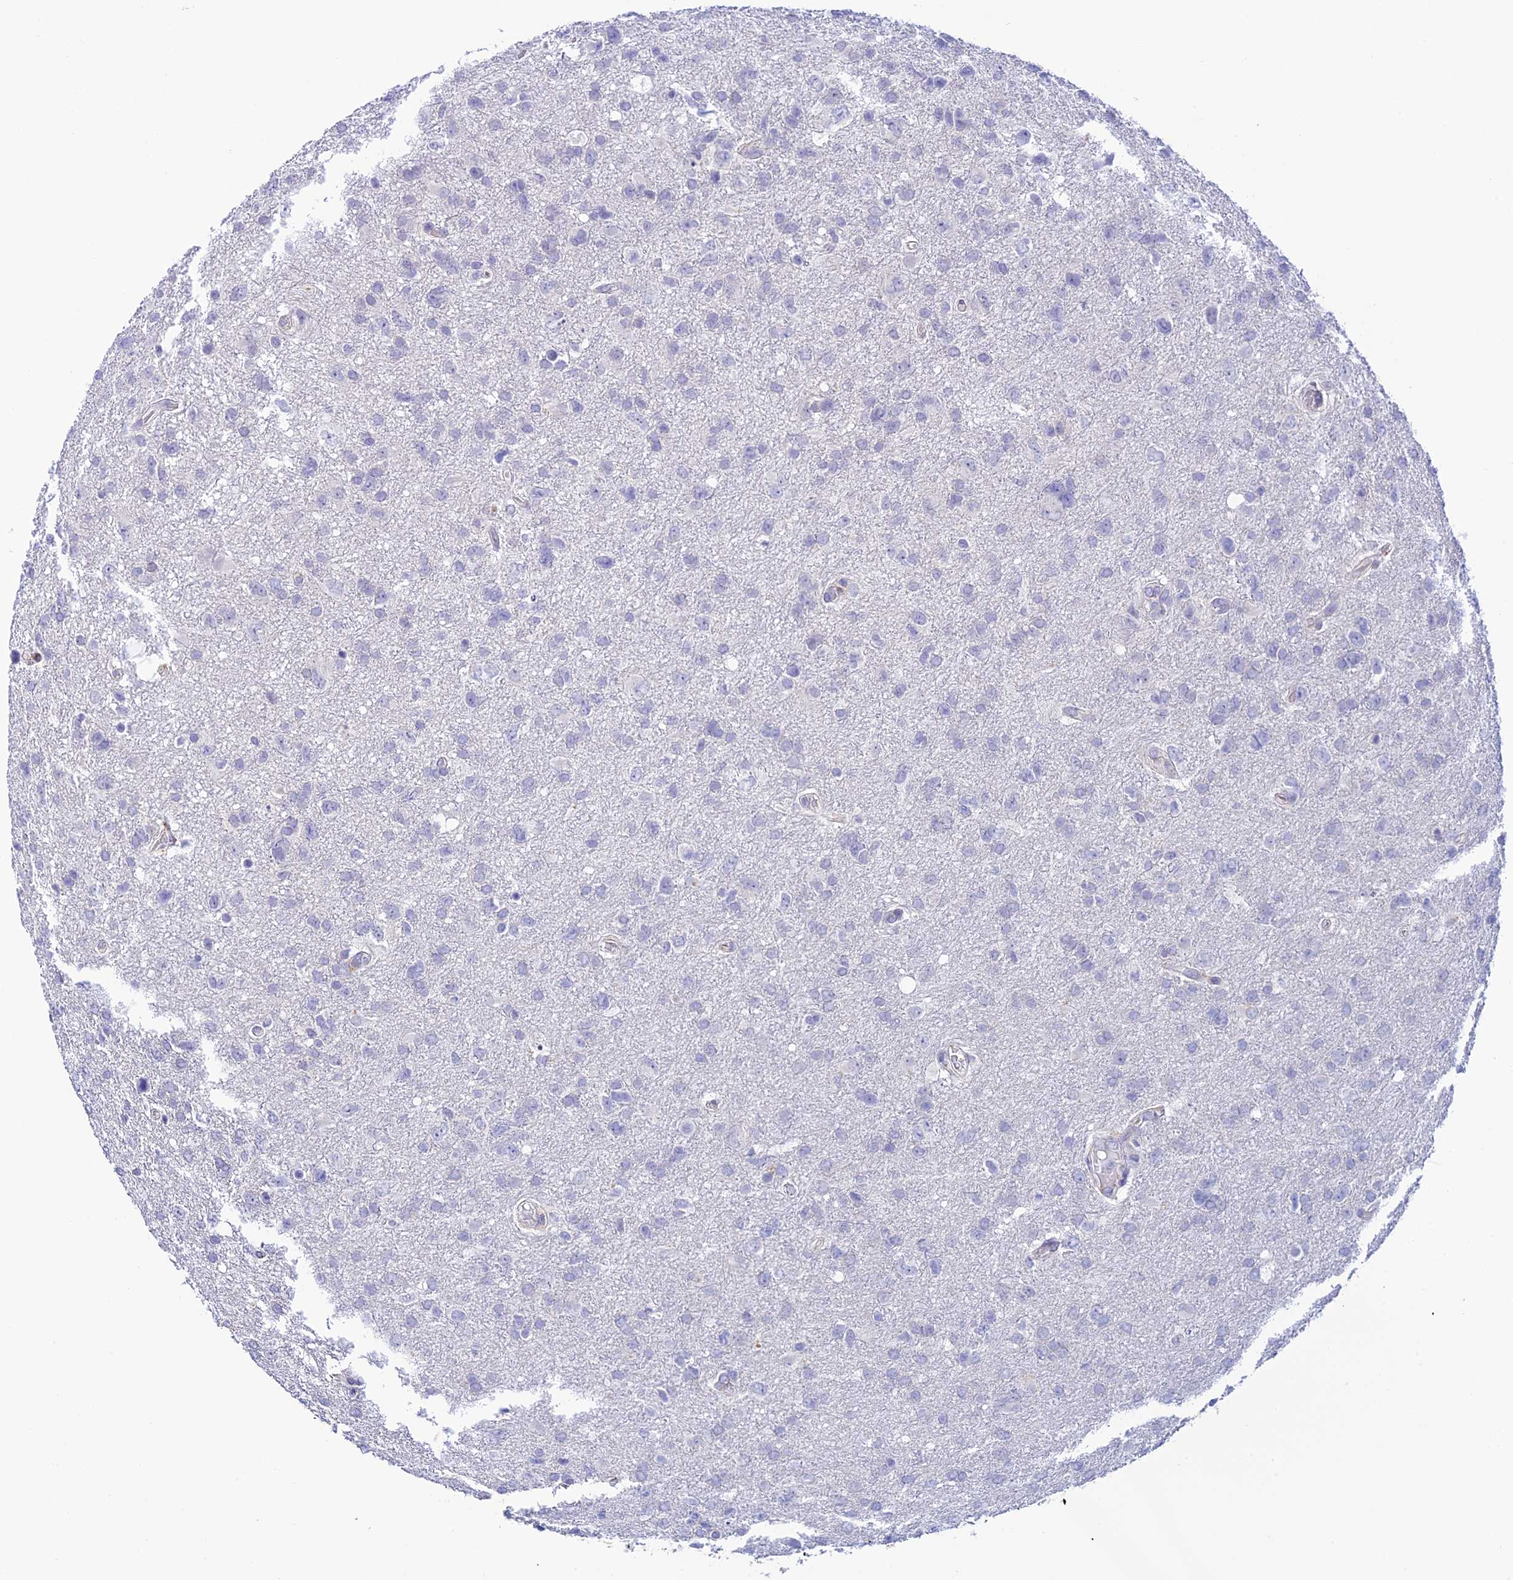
{"staining": {"intensity": "negative", "quantity": "none", "location": "none"}, "tissue": "glioma", "cell_type": "Tumor cells", "image_type": "cancer", "snomed": [{"axis": "morphology", "description": "Glioma, malignant, High grade"}, {"axis": "topography", "description": "Brain"}], "caption": "The image exhibits no staining of tumor cells in high-grade glioma (malignant).", "gene": "RASGEF1B", "patient": {"sex": "male", "age": 61}}